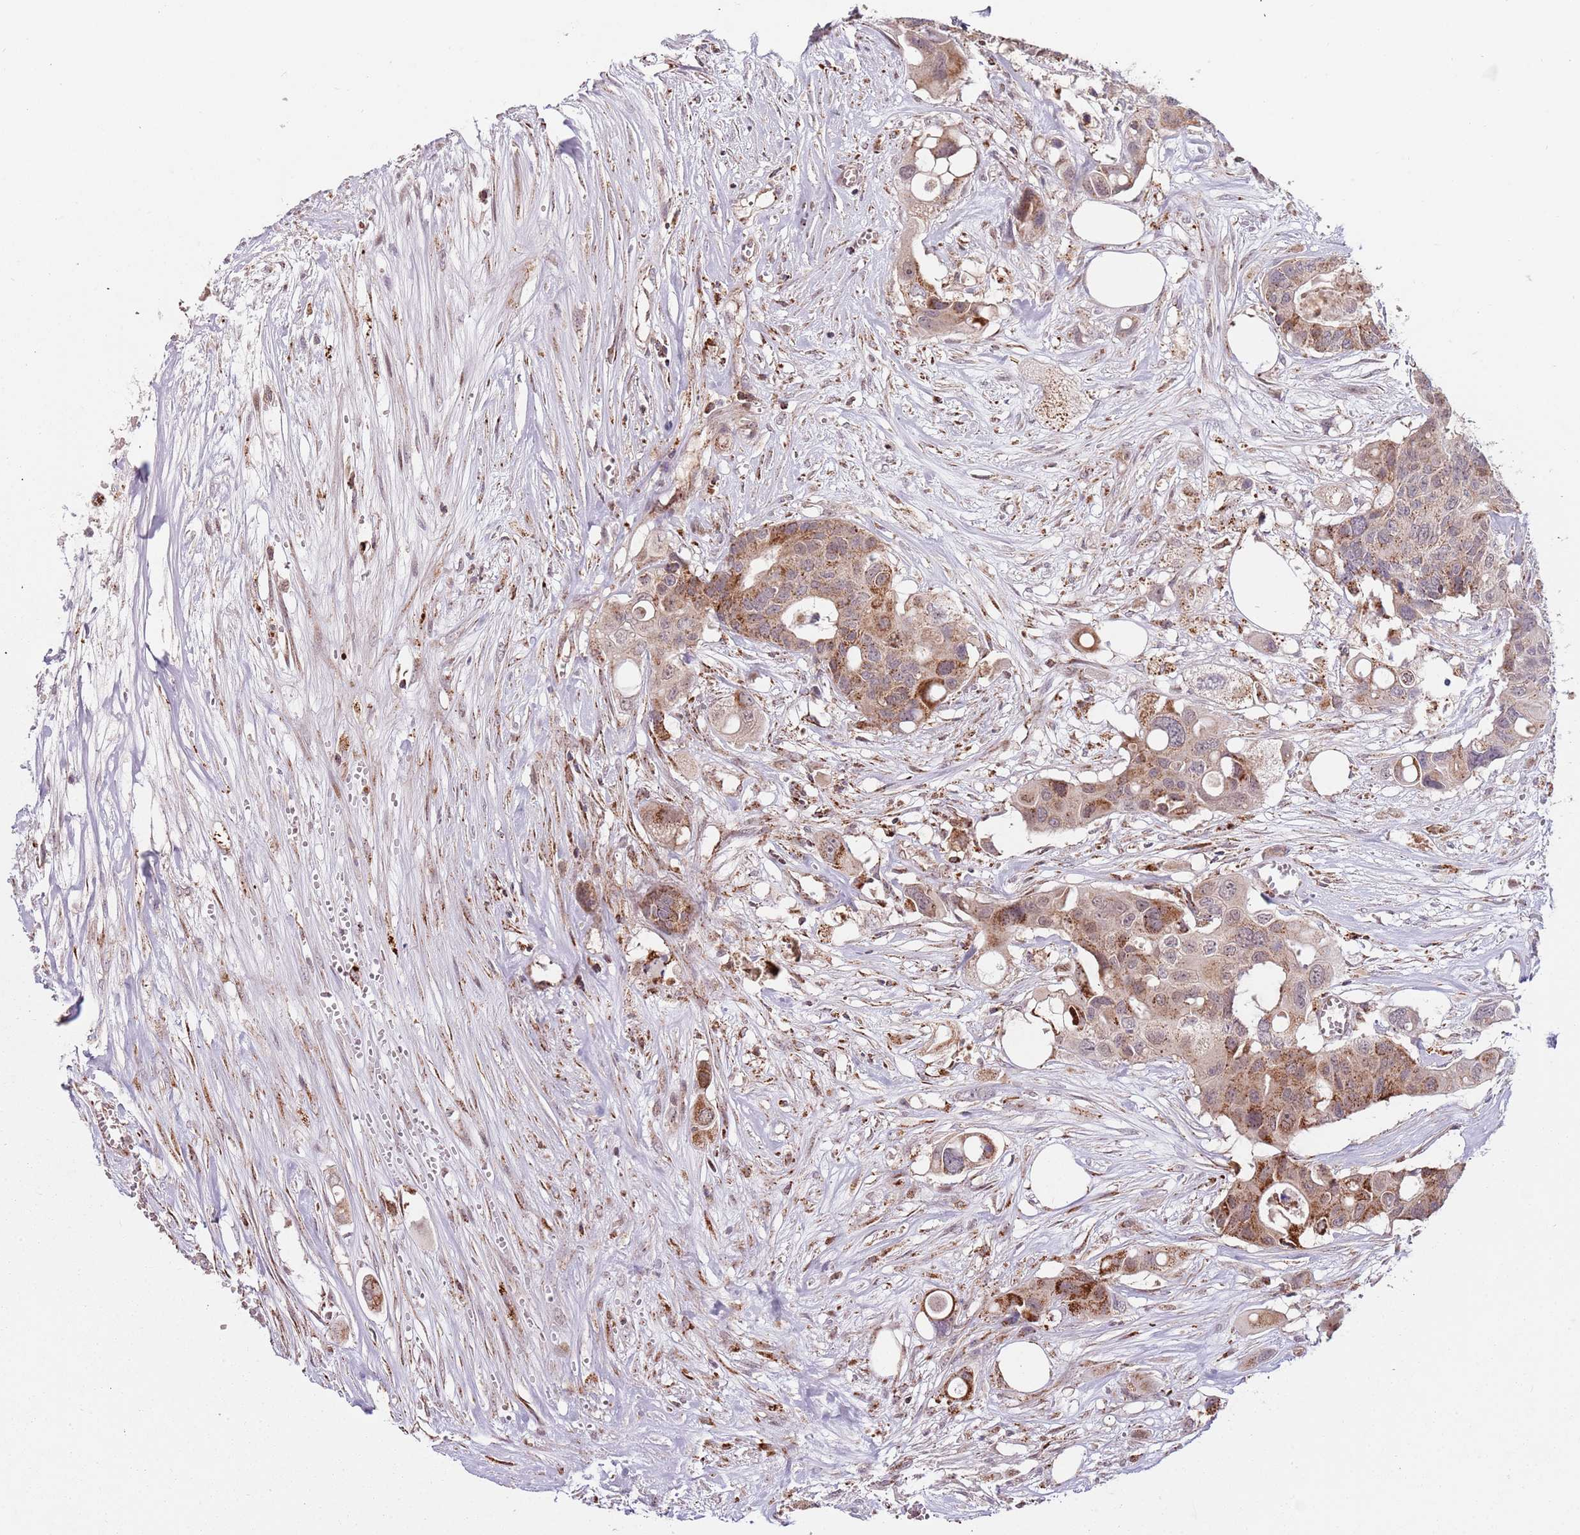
{"staining": {"intensity": "moderate", "quantity": "25%-75%", "location": "cytoplasmic/membranous"}, "tissue": "colorectal cancer", "cell_type": "Tumor cells", "image_type": "cancer", "snomed": [{"axis": "morphology", "description": "Adenocarcinoma, NOS"}, {"axis": "topography", "description": "Colon"}], "caption": "An image of colorectal cancer (adenocarcinoma) stained for a protein exhibits moderate cytoplasmic/membranous brown staining in tumor cells.", "gene": "ULK3", "patient": {"sex": "male", "age": 77}}